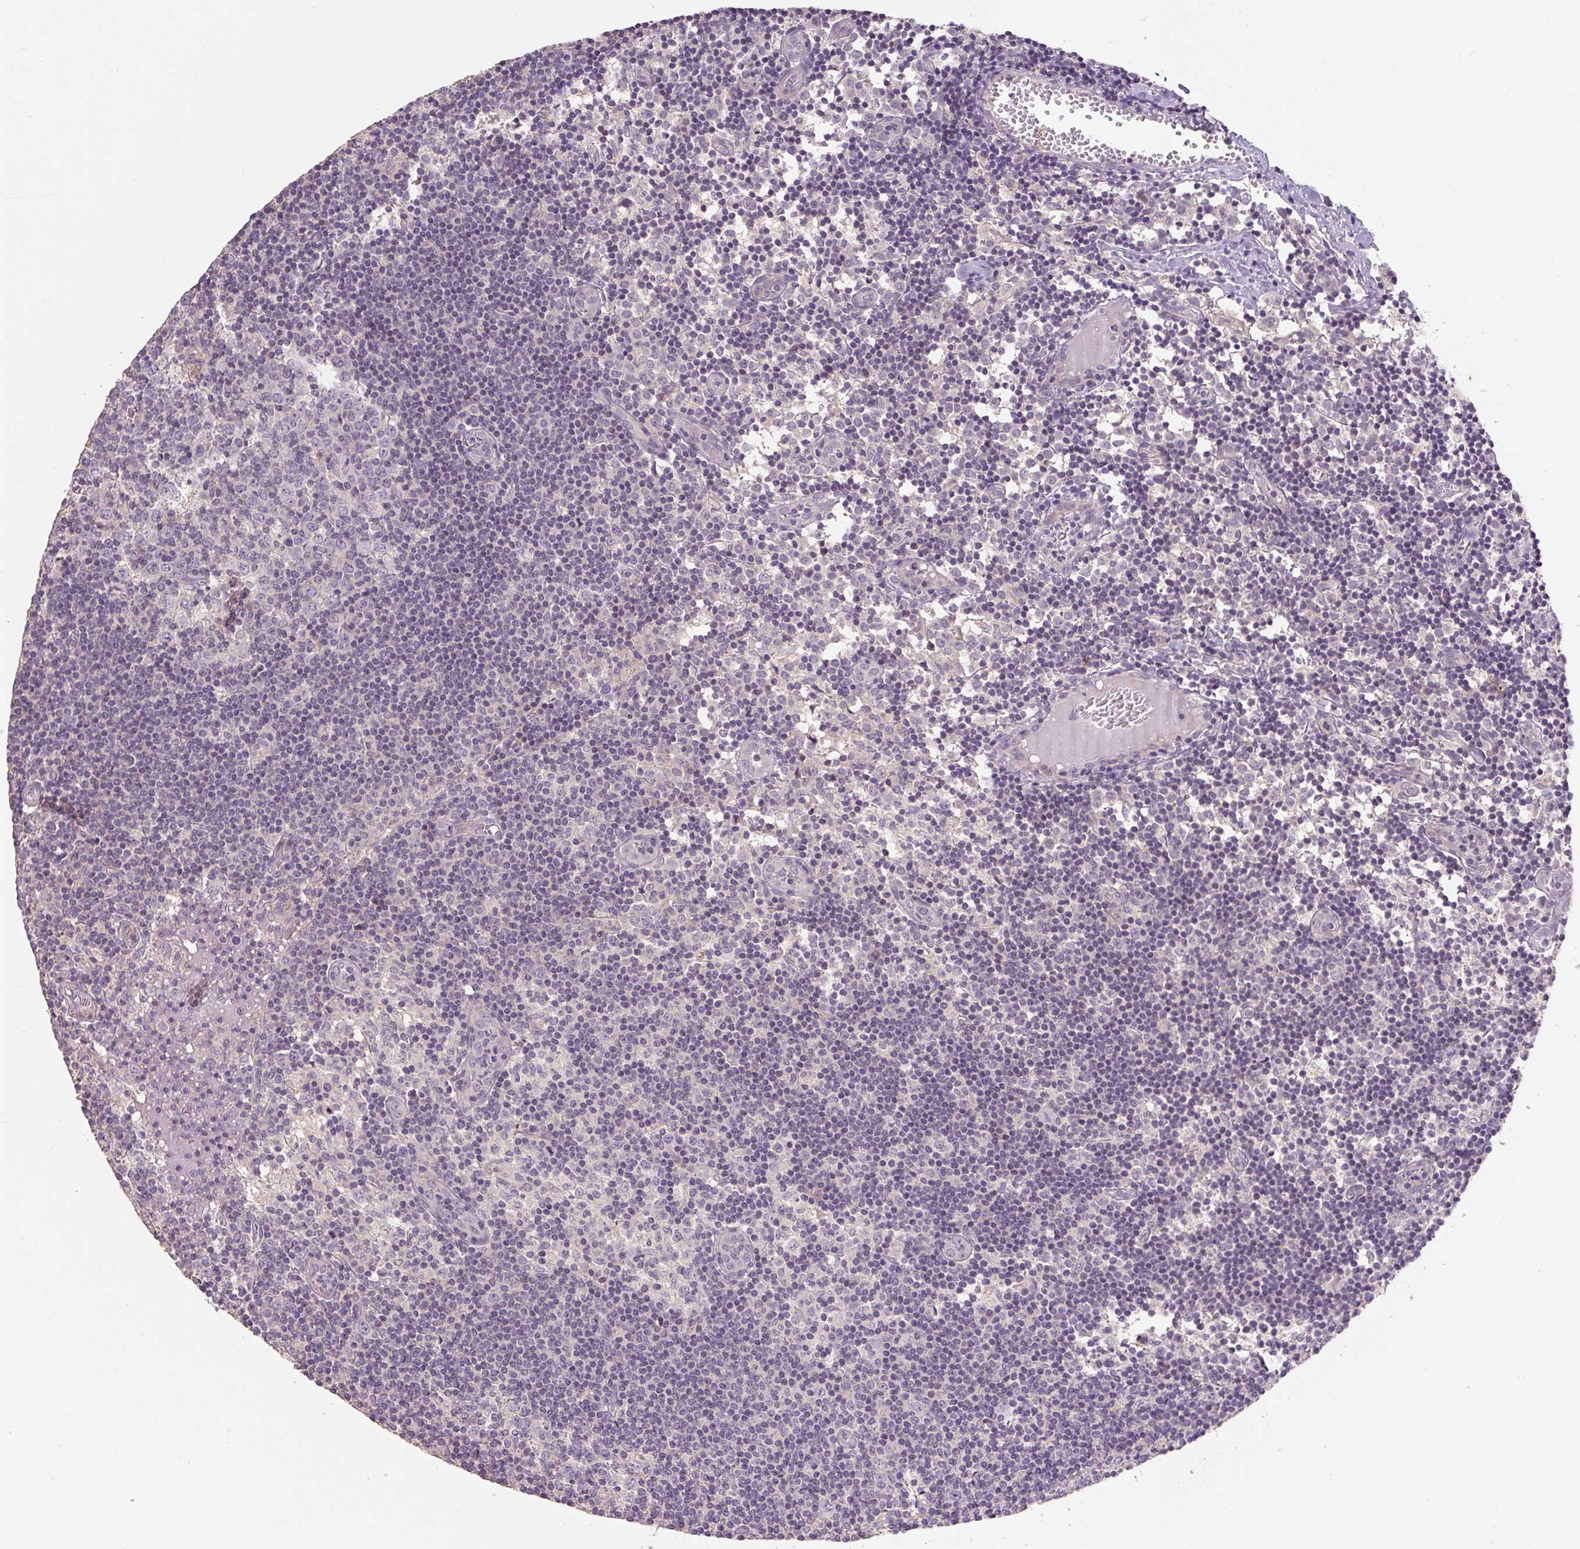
{"staining": {"intensity": "negative", "quantity": "none", "location": "none"}, "tissue": "lymph node", "cell_type": "Germinal center cells", "image_type": "normal", "snomed": [{"axis": "morphology", "description": "Normal tissue, NOS"}, {"axis": "topography", "description": "Lymph node"}], "caption": "High magnification brightfield microscopy of benign lymph node stained with DAB (brown) and counterstained with hematoxylin (blue): germinal center cells show no significant staining. (DAB (3,3'-diaminobenzidine) IHC with hematoxylin counter stain).", "gene": "UBL3", "patient": {"sex": "female", "age": 45}}